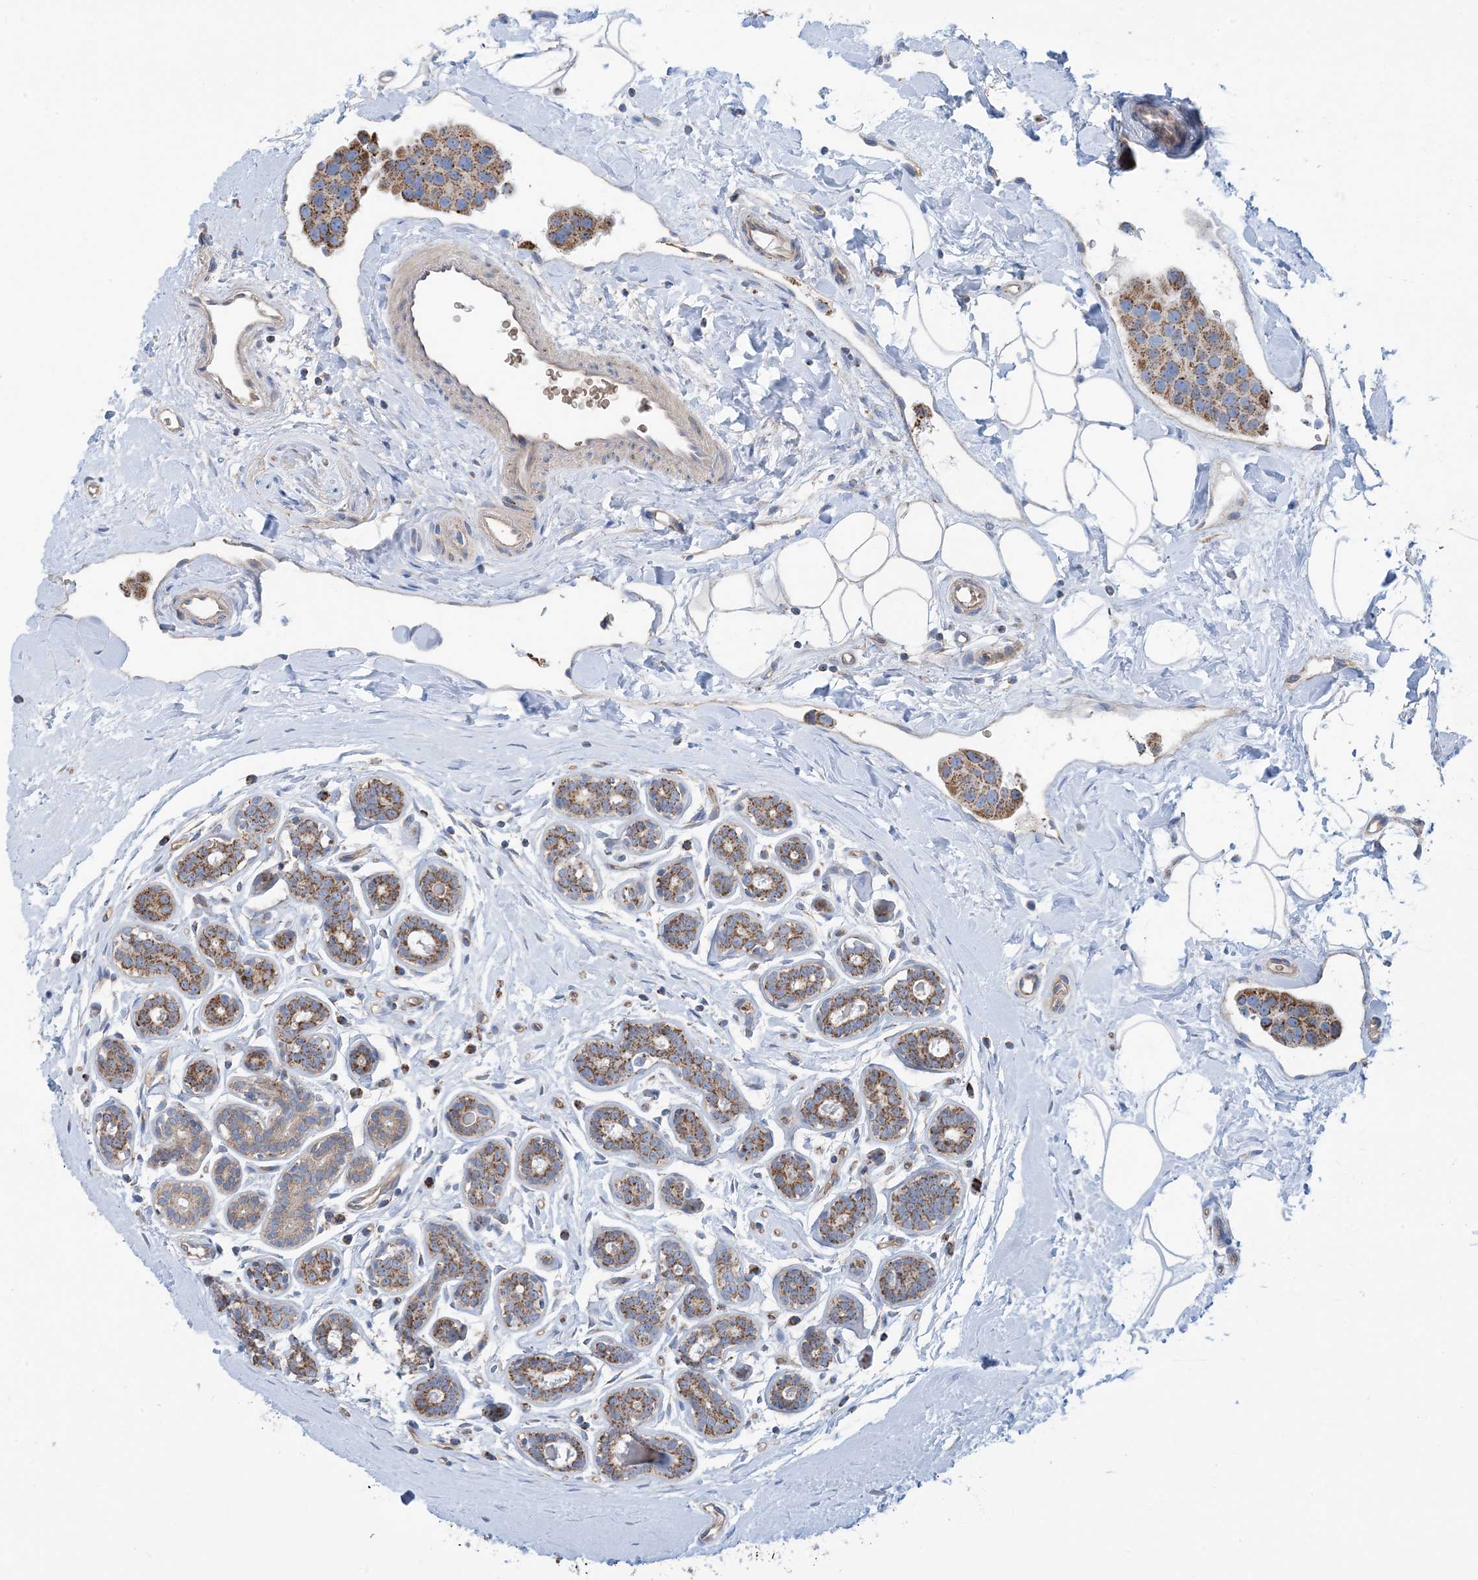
{"staining": {"intensity": "moderate", "quantity": ">75%", "location": "cytoplasmic/membranous"}, "tissue": "breast cancer", "cell_type": "Tumor cells", "image_type": "cancer", "snomed": [{"axis": "morphology", "description": "Normal tissue, NOS"}, {"axis": "morphology", "description": "Duct carcinoma"}, {"axis": "topography", "description": "Breast"}], "caption": "Tumor cells demonstrate medium levels of moderate cytoplasmic/membranous expression in approximately >75% of cells in human breast infiltrating ductal carcinoma.", "gene": "PHOSPHO2", "patient": {"sex": "female", "age": 39}}